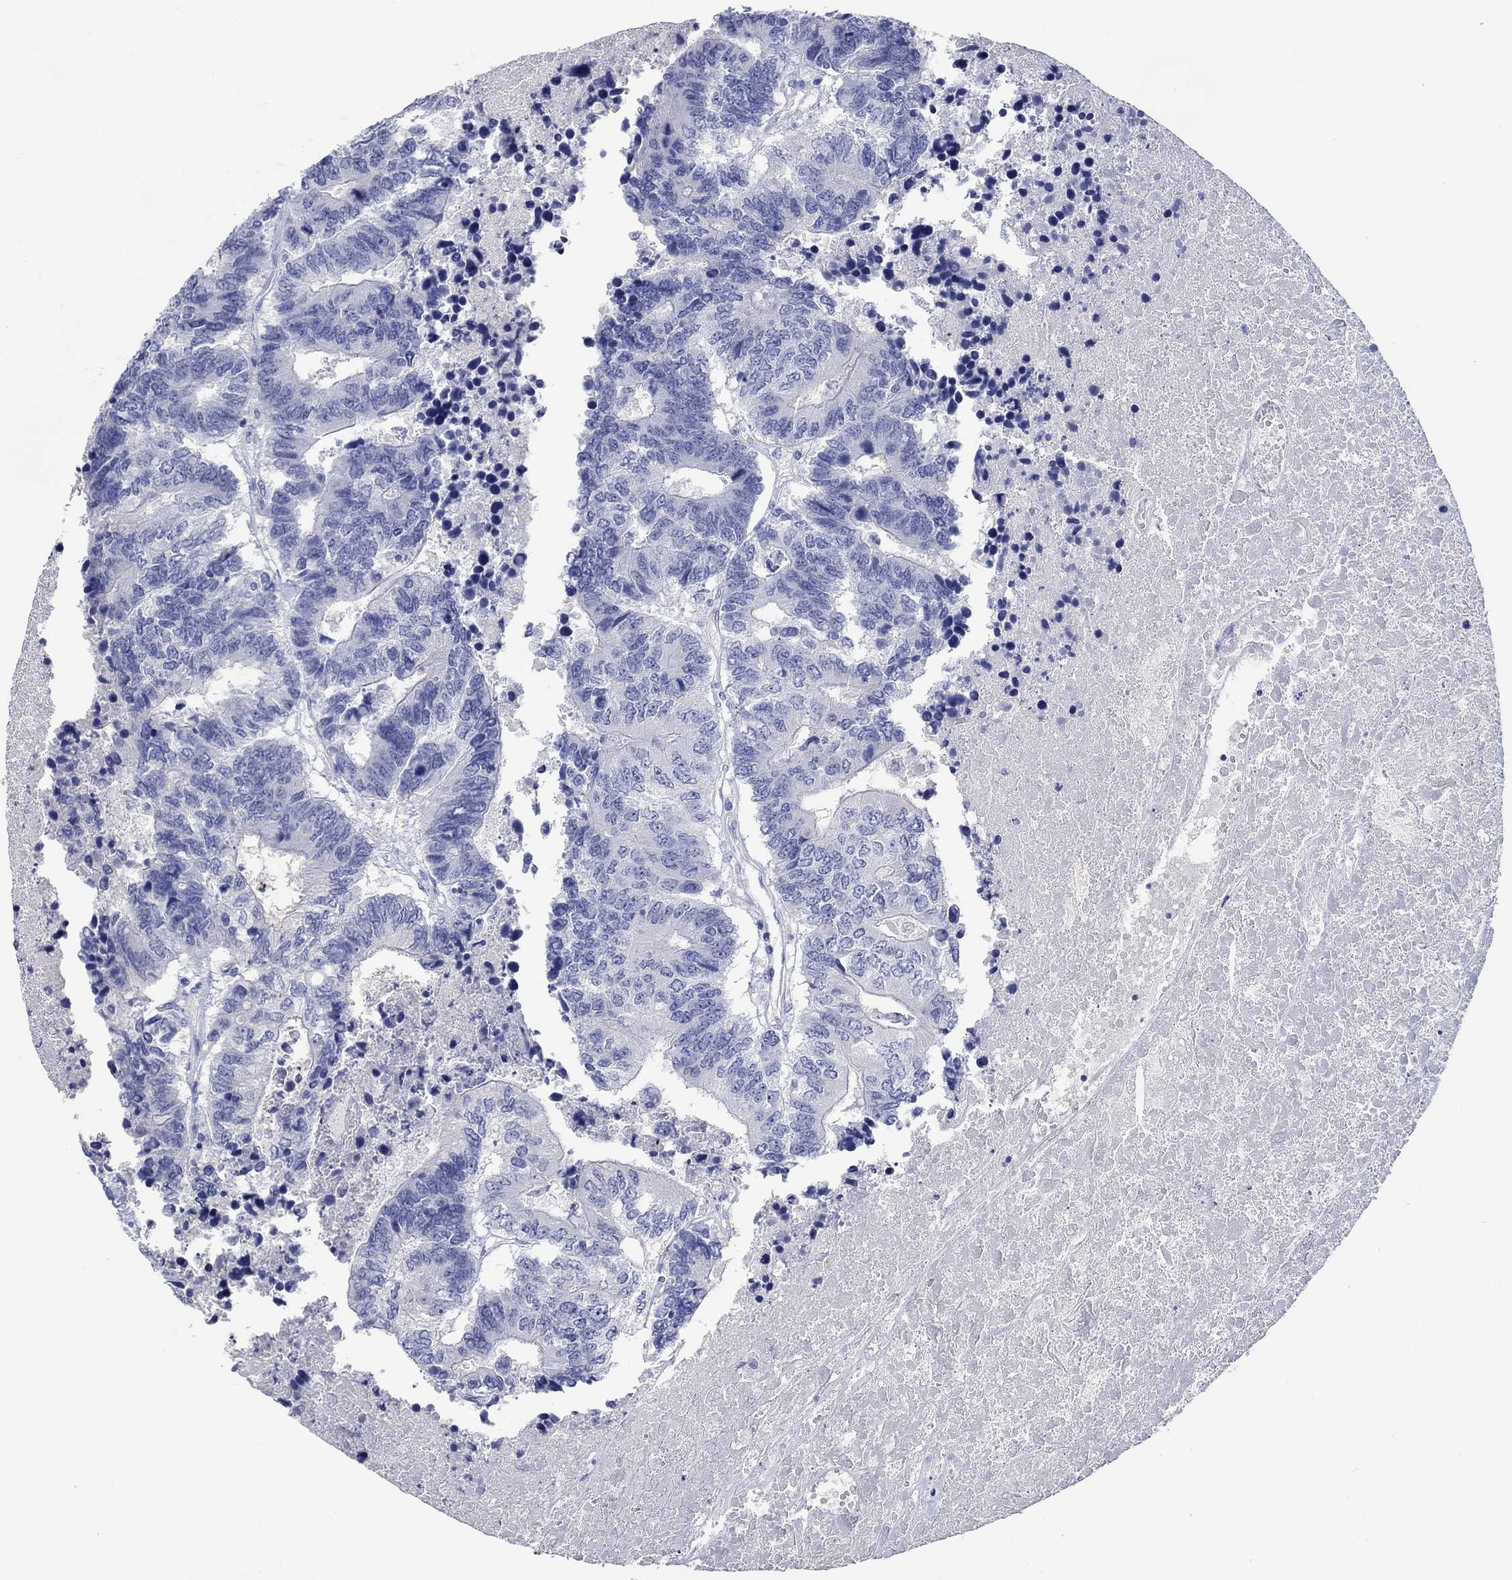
{"staining": {"intensity": "negative", "quantity": "none", "location": "none"}, "tissue": "colorectal cancer", "cell_type": "Tumor cells", "image_type": "cancer", "snomed": [{"axis": "morphology", "description": "Adenocarcinoma, NOS"}, {"axis": "topography", "description": "Colon"}], "caption": "There is no significant staining in tumor cells of adenocarcinoma (colorectal).", "gene": "POU5F1", "patient": {"sex": "female", "age": 48}}